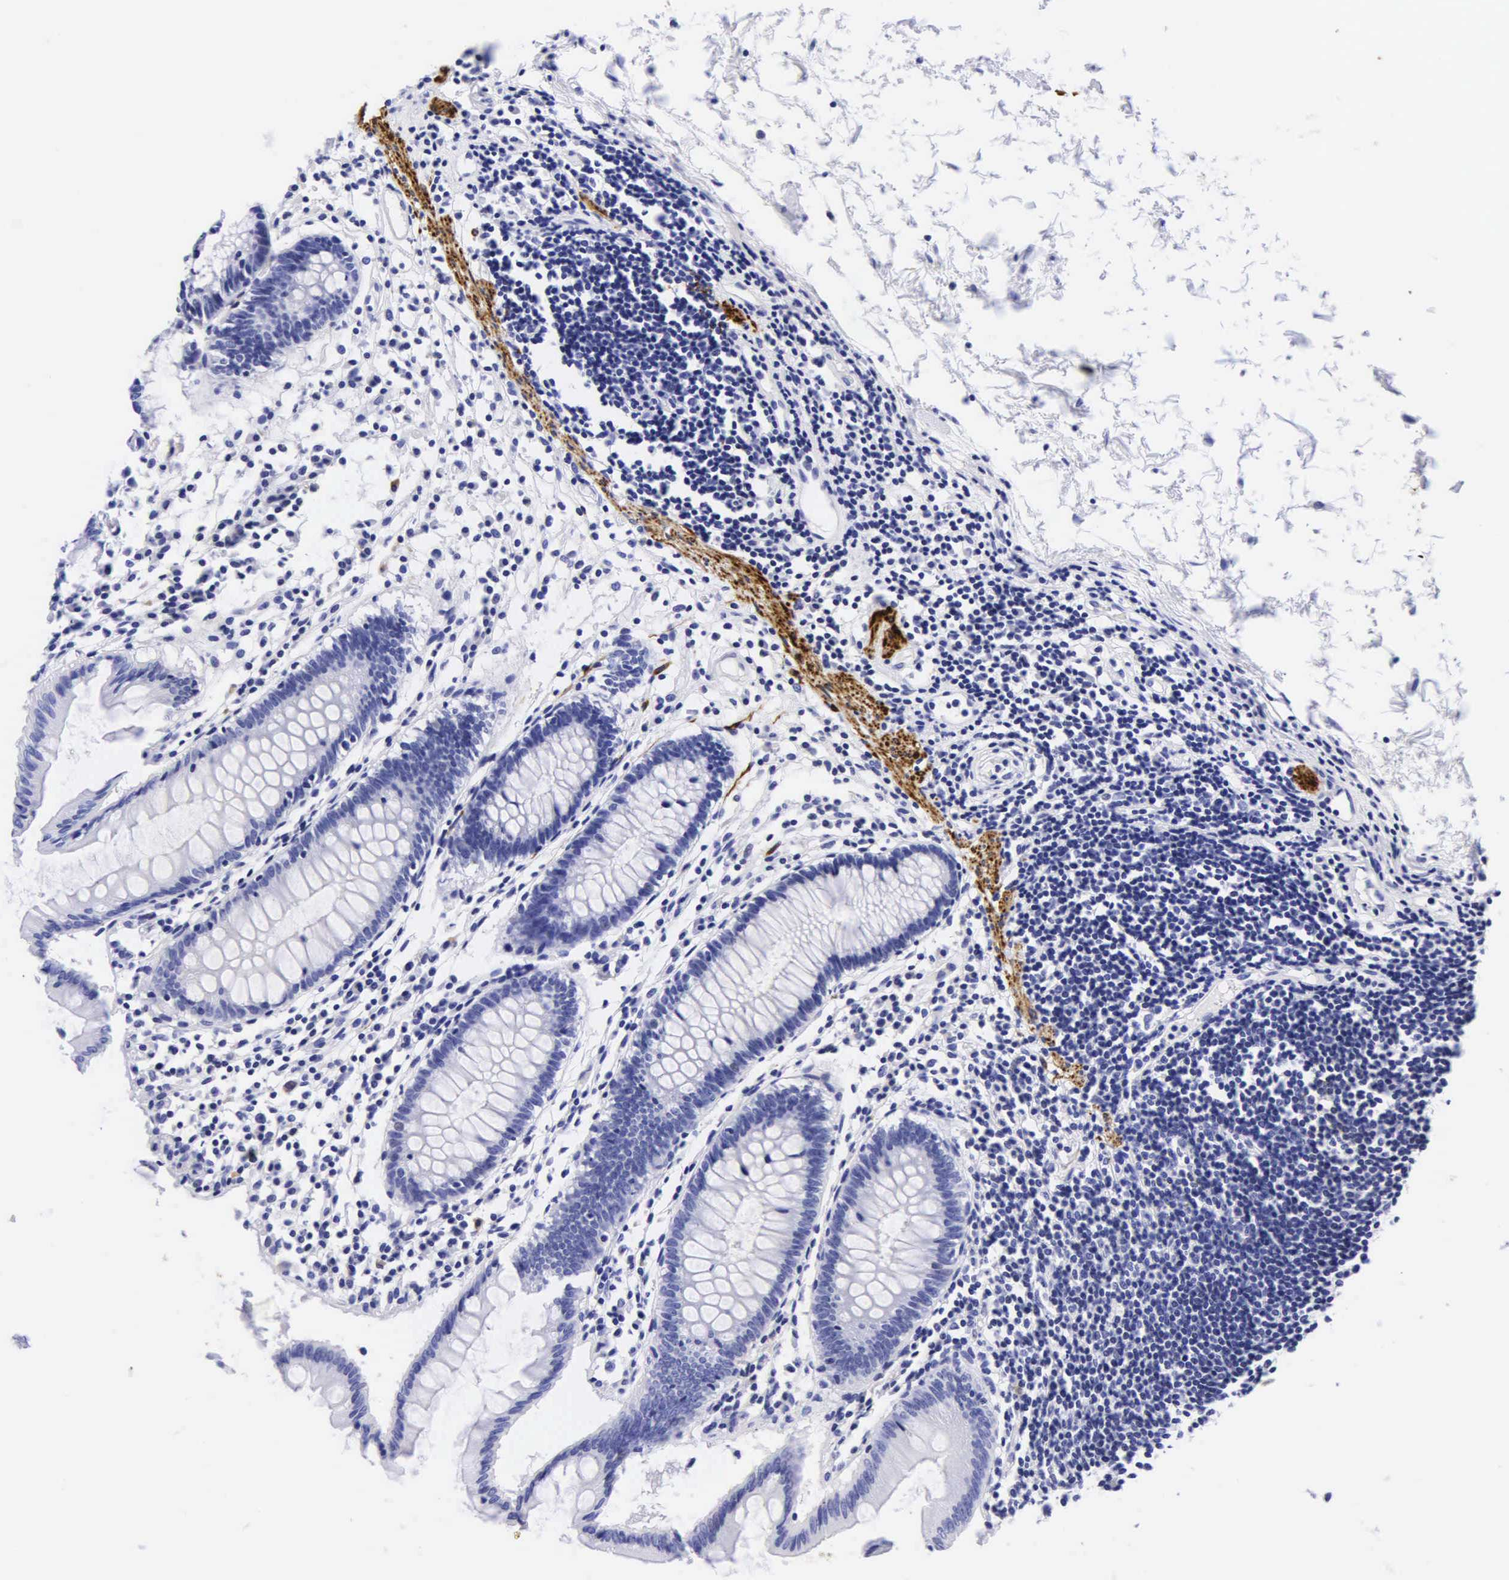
{"staining": {"intensity": "negative", "quantity": "none", "location": "none"}, "tissue": "colon", "cell_type": "Endothelial cells", "image_type": "normal", "snomed": [{"axis": "morphology", "description": "Normal tissue, NOS"}, {"axis": "topography", "description": "Colon"}], "caption": "The photomicrograph displays no staining of endothelial cells in unremarkable colon.", "gene": "DES", "patient": {"sex": "female", "age": 55}}